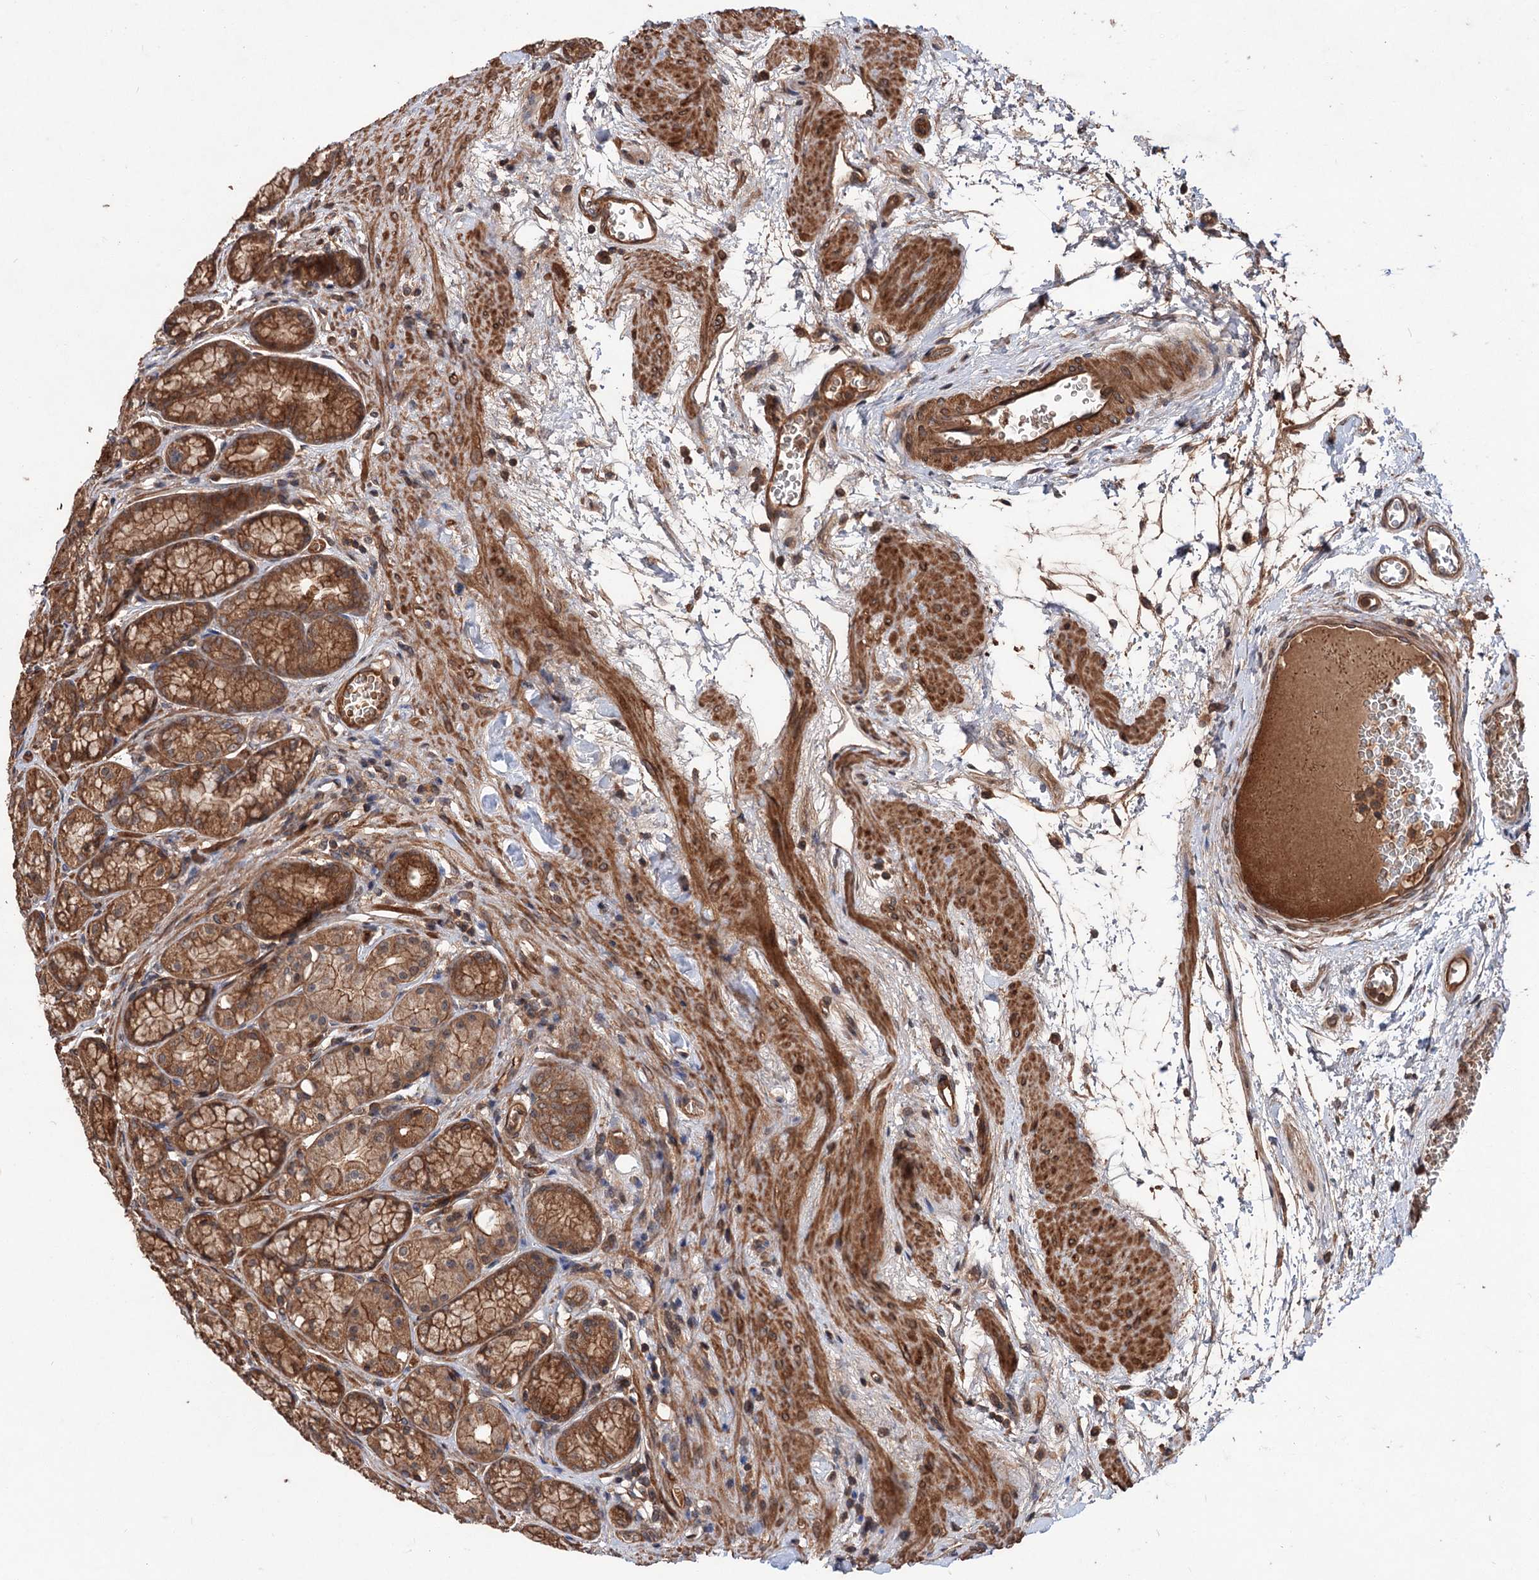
{"staining": {"intensity": "strong", "quantity": ">75%", "location": "cytoplasmic/membranous,nuclear"}, "tissue": "stomach", "cell_type": "Glandular cells", "image_type": "normal", "snomed": [{"axis": "morphology", "description": "Normal tissue, NOS"}, {"axis": "morphology", "description": "Adenocarcinoma, NOS"}, {"axis": "morphology", "description": "Adenocarcinoma, High grade"}, {"axis": "topography", "description": "Stomach, upper"}, {"axis": "topography", "description": "Stomach"}], "caption": "Glandular cells display high levels of strong cytoplasmic/membranous,nuclear staining in about >75% of cells in benign stomach.", "gene": "ADK", "patient": {"sex": "female", "age": 65}}